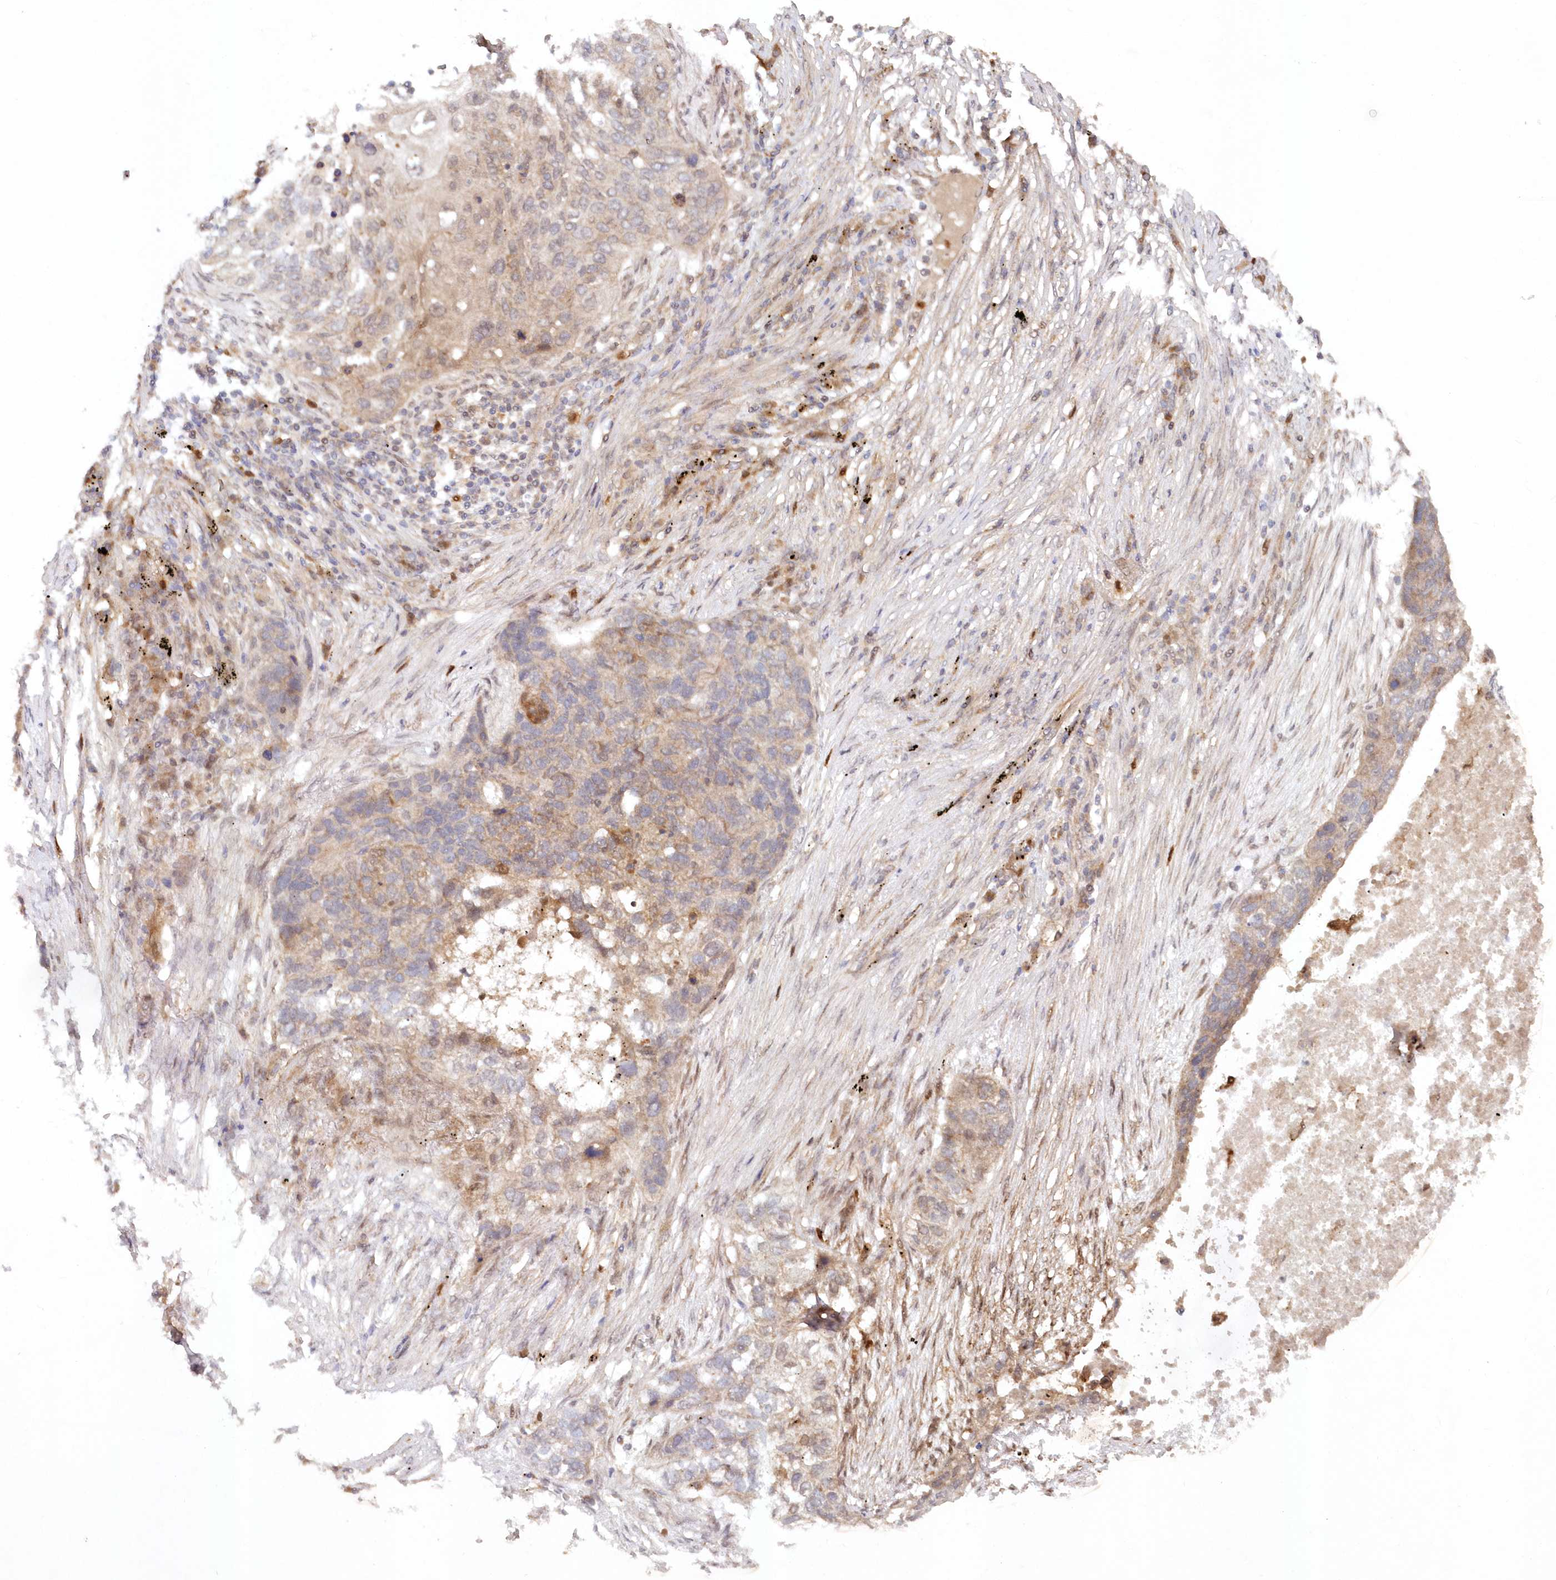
{"staining": {"intensity": "moderate", "quantity": "25%-75%", "location": "cytoplasmic/membranous"}, "tissue": "lung cancer", "cell_type": "Tumor cells", "image_type": "cancer", "snomed": [{"axis": "morphology", "description": "Squamous cell carcinoma, NOS"}, {"axis": "topography", "description": "Lung"}], "caption": "This image displays lung squamous cell carcinoma stained with IHC to label a protein in brown. The cytoplasmic/membranous of tumor cells show moderate positivity for the protein. Nuclei are counter-stained blue.", "gene": "GBE1", "patient": {"sex": "female", "age": 63}}